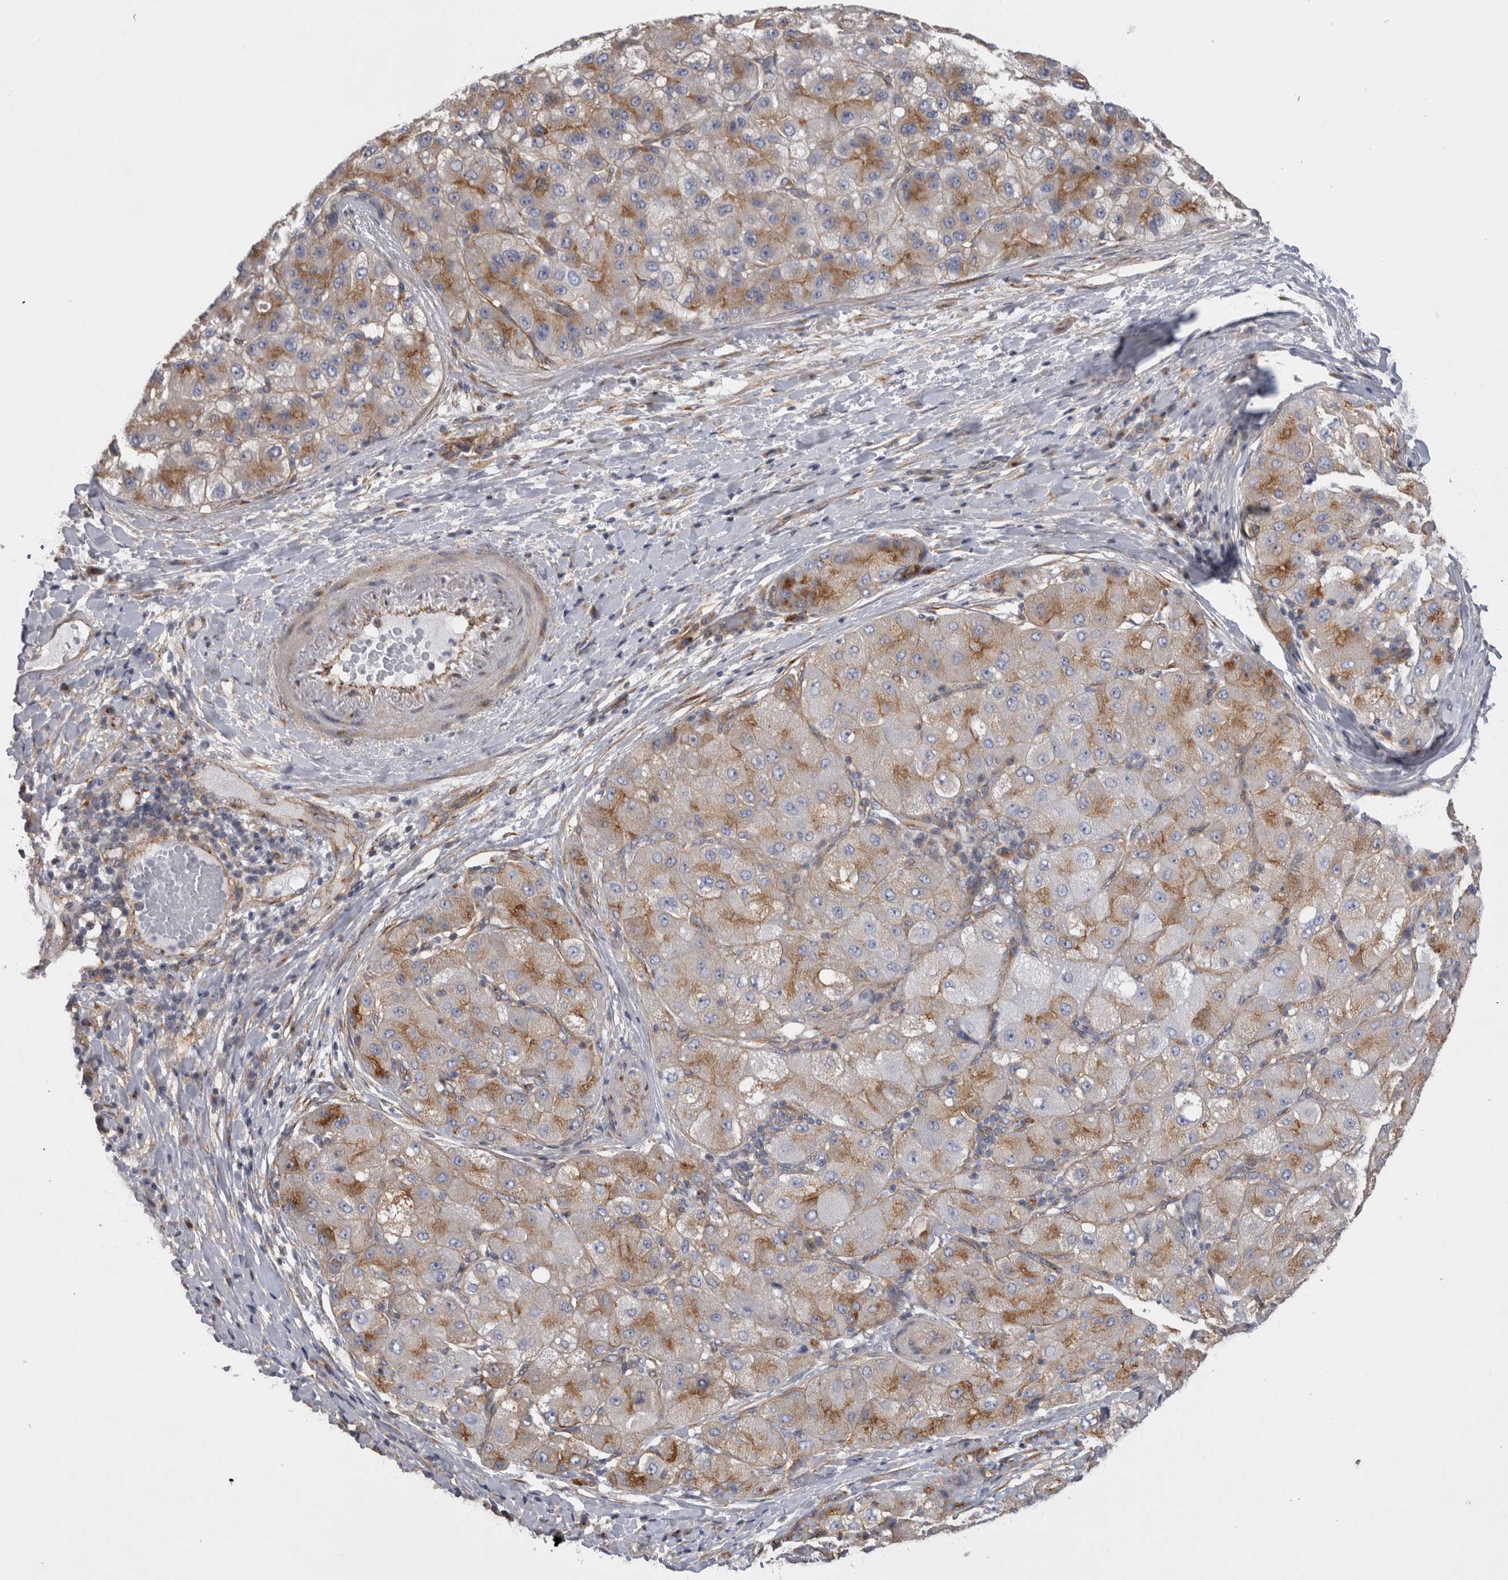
{"staining": {"intensity": "moderate", "quantity": "25%-75%", "location": "cytoplasmic/membranous"}, "tissue": "liver cancer", "cell_type": "Tumor cells", "image_type": "cancer", "snomed": [{"axis": "morphology", "description": "Carcinoma, Hepatocellular, NOS"}, {"axis": "topography", "description": "Liver"}], "caption": "Liver cancer (hepatocellular carcinoma) stained with a protein marker exhibits moderate staining in tumor cells.", "gene": "ATXN3", "patient": {"sex": "male", "age": 80}}